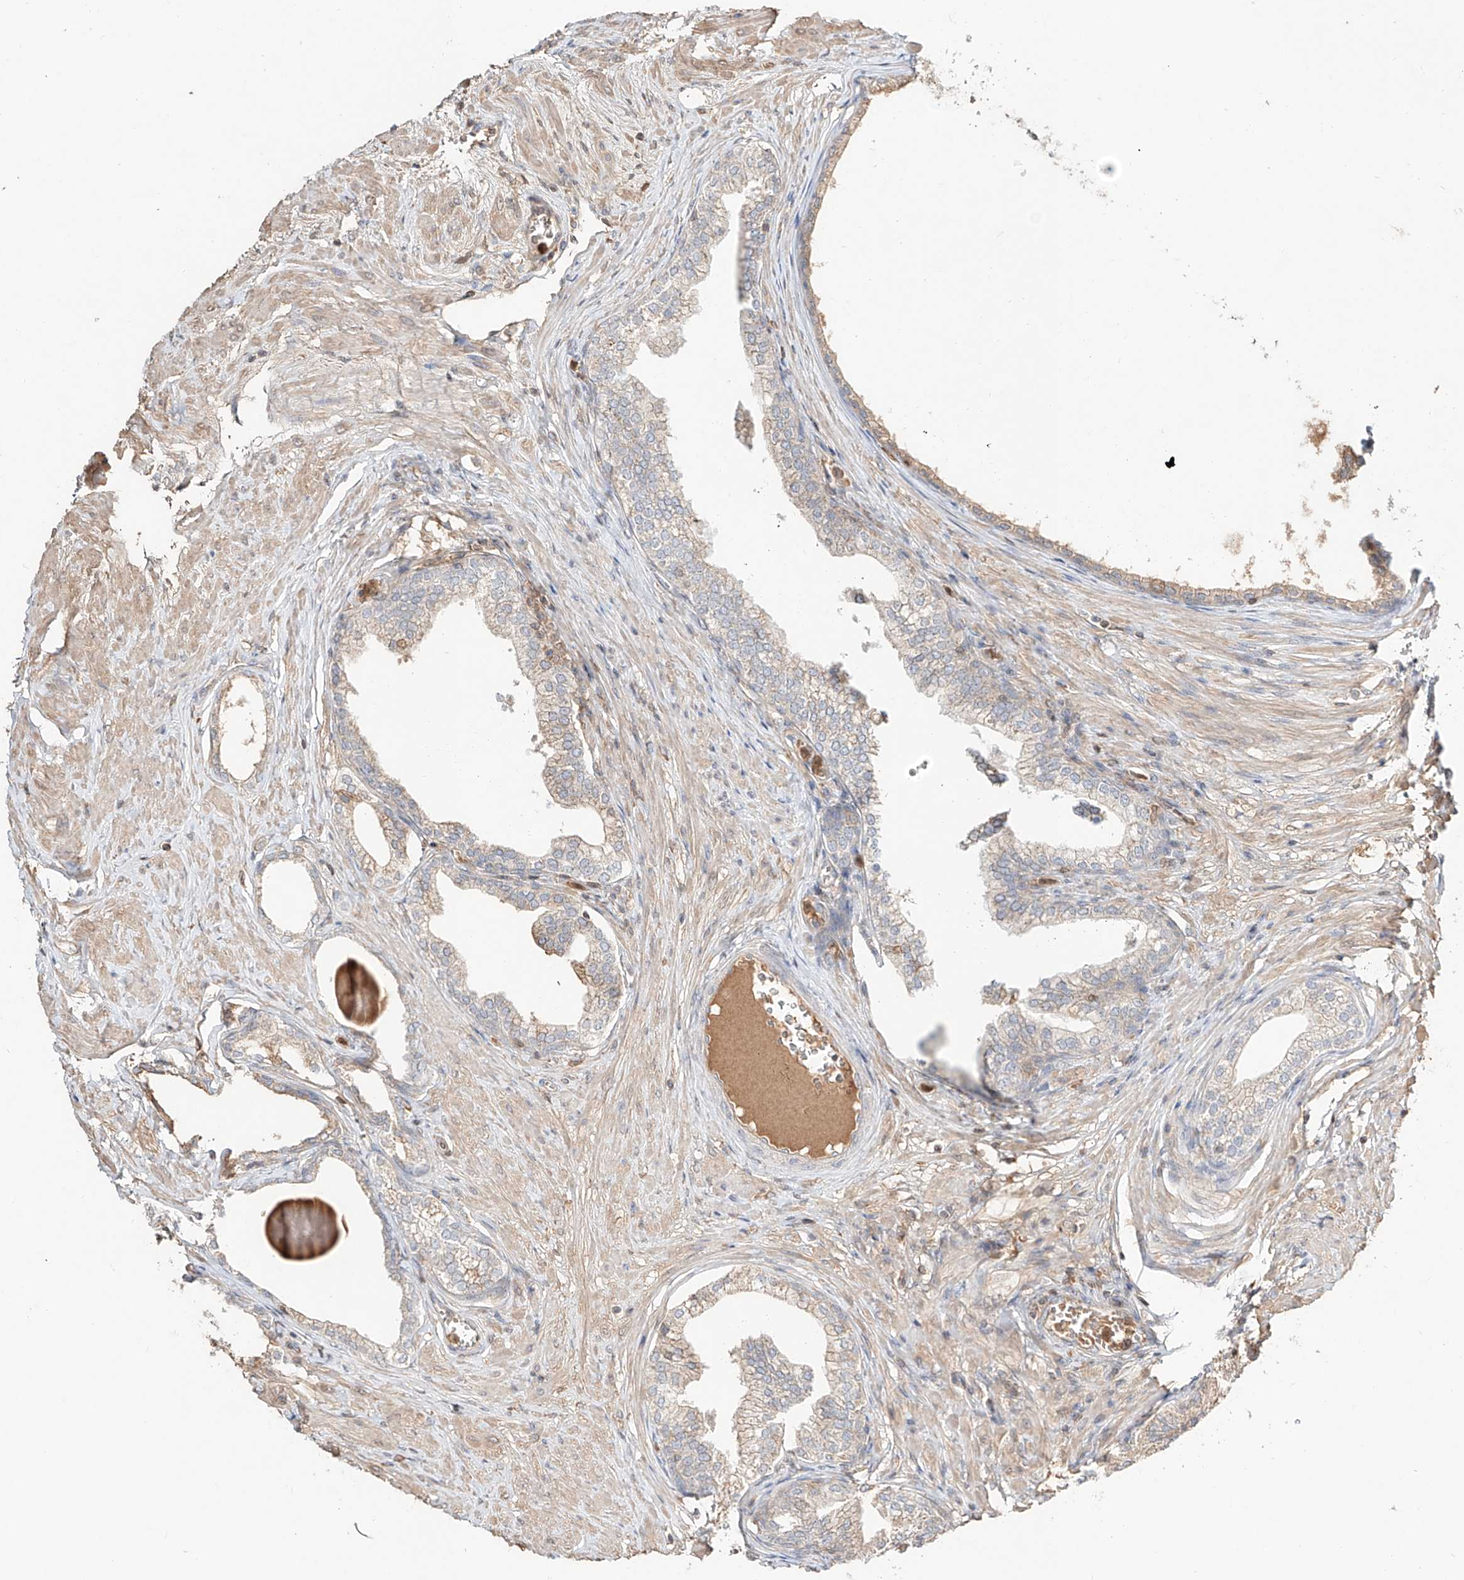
{"staining": {"intensity": "weak", "quantity": "25%-75%", "location": "cytoplasmic/membranous"}, "tissue": "prostate", "cell_type": "Glandular cells", "image_type": "normal", "snomed": [{"axis": "morphology", "description": "Normal tissue, NOS"}, {"axis": "morphology", "description": "Urothelial carcinoma, Low grade"}, {"axis": "topography", "description": "Urinary bladder"}, {"axis": "topography", "description": "Prostate"}], "caption": "Protein expression by IHC exhibits weak cytoplasmic/membranous positivity in approximately 25%-75% of glandular cells in benign prostate.", "gene": "ERO1A", "patient": {"sex": "male", "age": 60}}